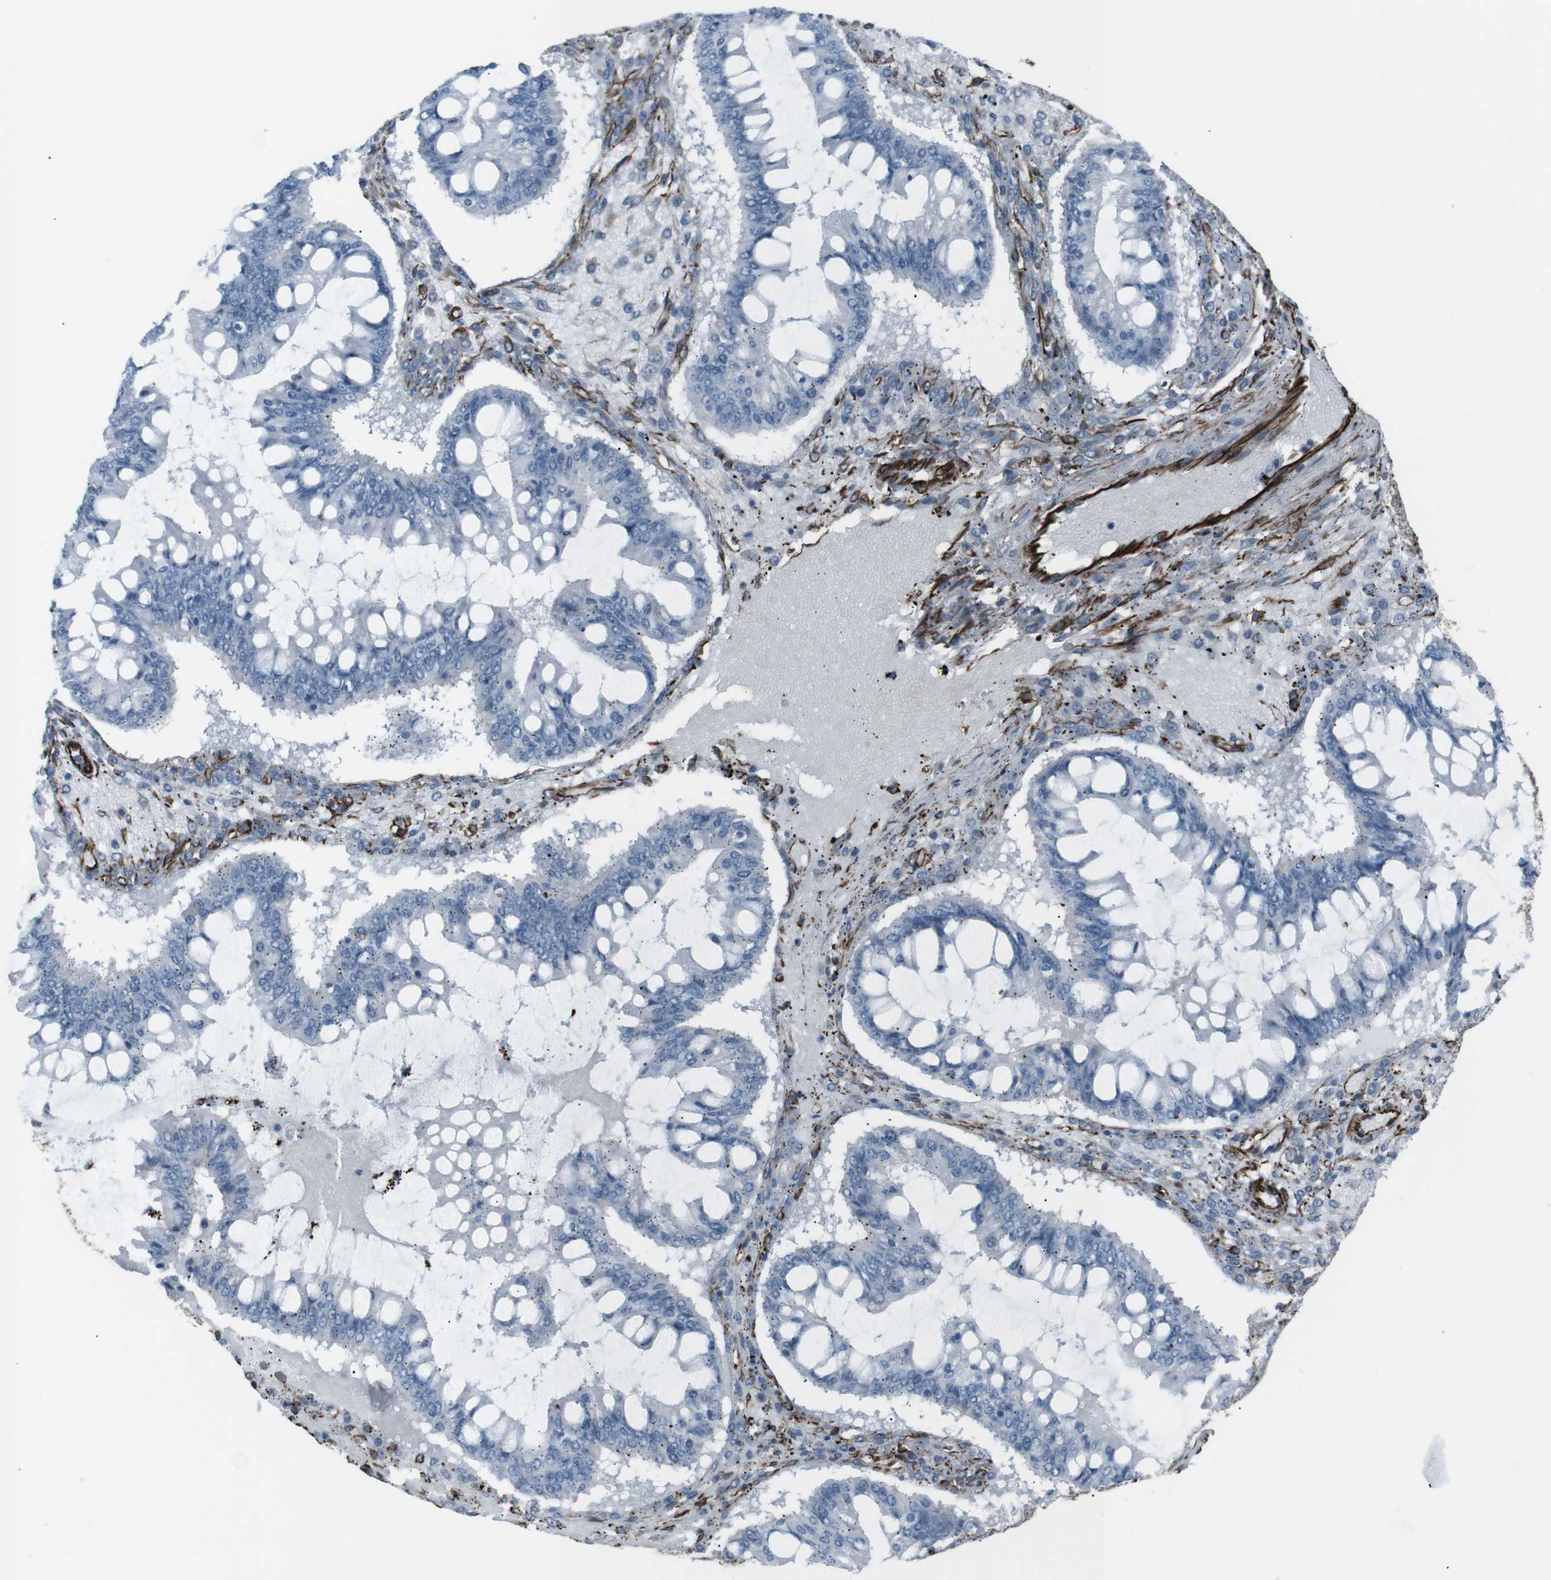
{"staining": {"intensity": "negative", "quantity": "none", "location": "none"}, "tissue": "ovarian cancer", "cell_type": "Tumor cells", "image_type": "cancer", "snomed": [{"axis": "morphology", "description": "Cystadenocarcinoma, mucinous, NOS"}, {"axis": "topography", "description": "Ovary"}], "caption": "A micrograph of human ovarian cancer (mucinous cystadenocarcinoma) is negative for staining in tumor cells.", "gene": "ZDHHC6", "patient": {"sex": "female", "age": 73}}